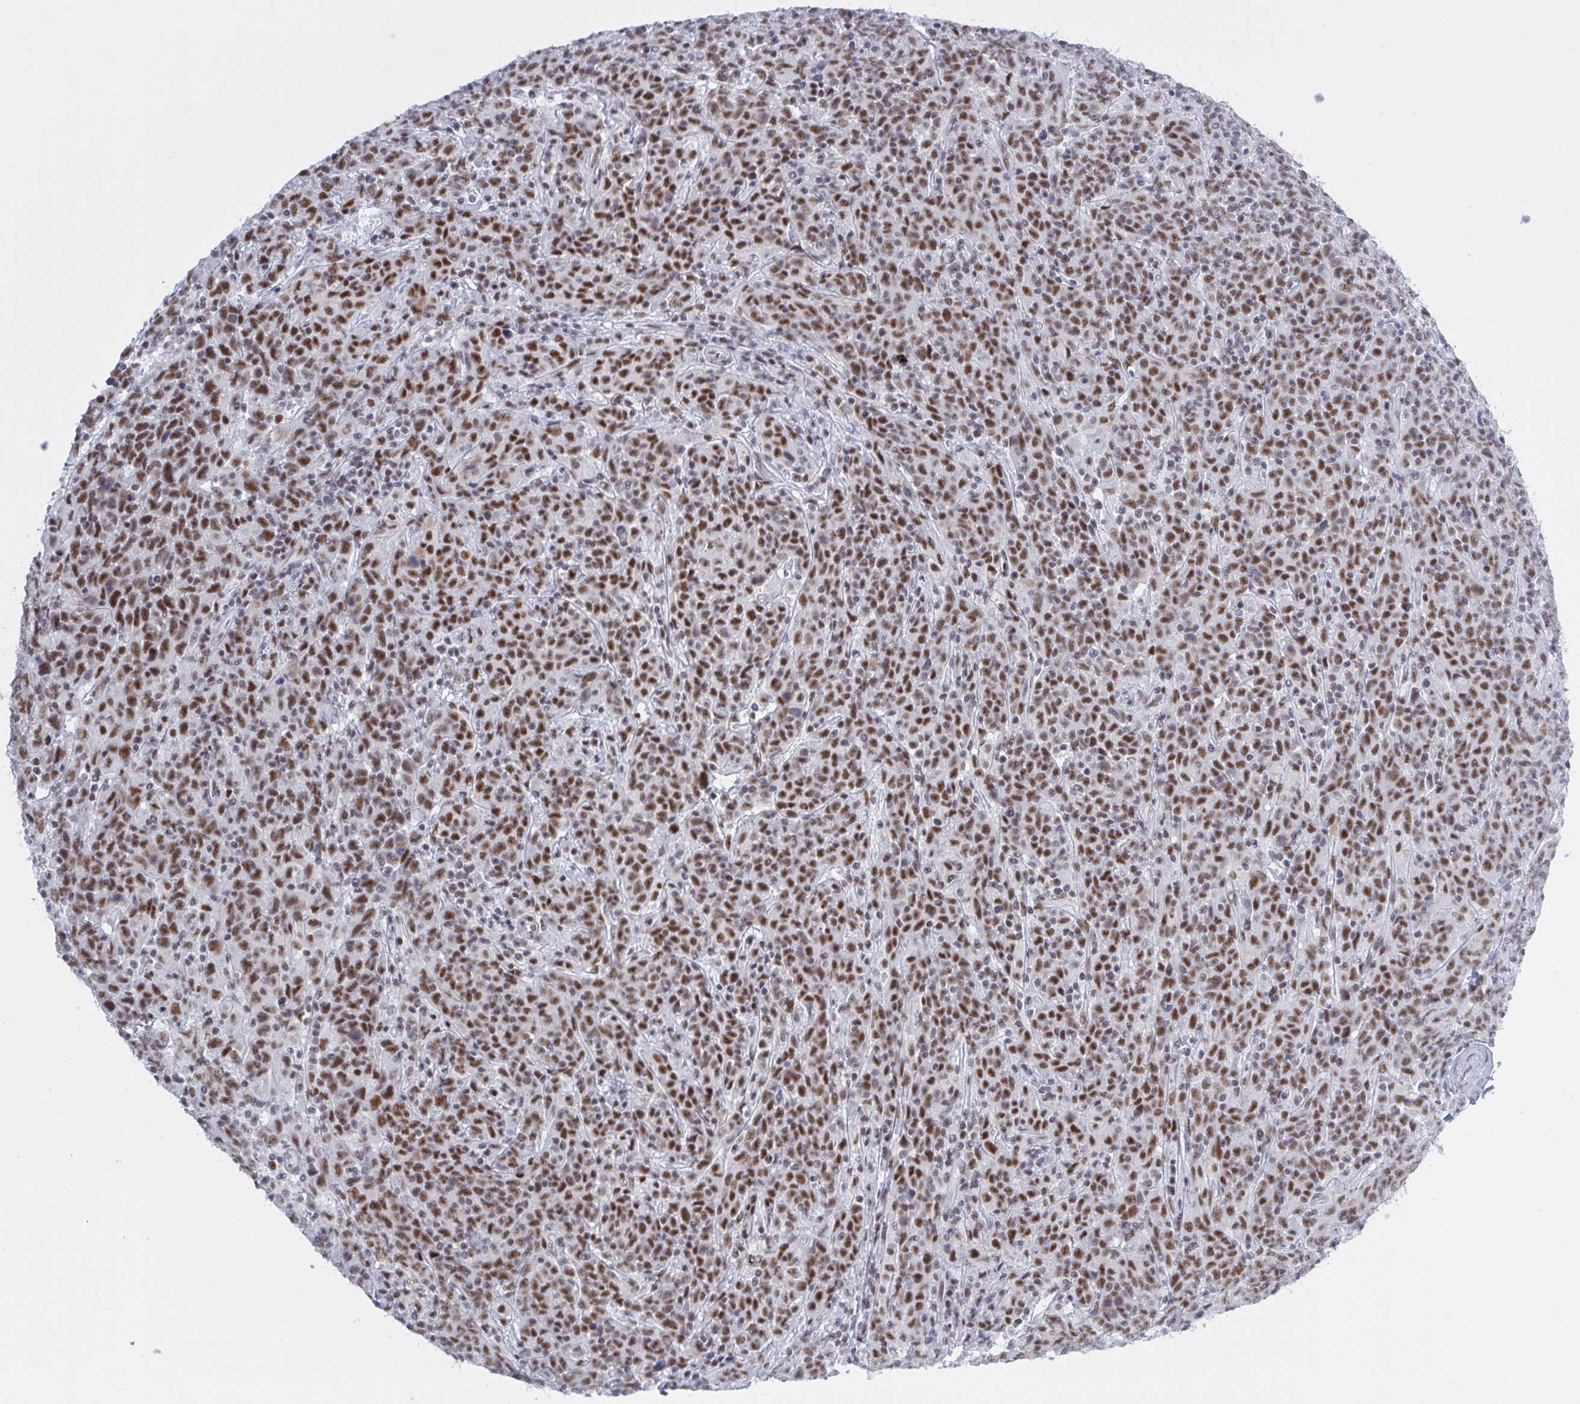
{"staining": {"intensity": "moderate", "quantity": ">75%", "location": "nuclear"}, "tissue": "cervical cancer", "cell_type": "Tumor cells", "image_type": "cancer", "snomed": [{"axis": "morphology", "description": "Squamous cell carcinoma, NOS"}, {"axis": "topography", "description": "Cervix"}], "caption": "This image displays IHC staining of cervical cancer, with medium moderate nuclear expression in approximately >75% of tumor cells.", "gene": "PPP1R10", "patient": {"sex": "female", "age": 67}}